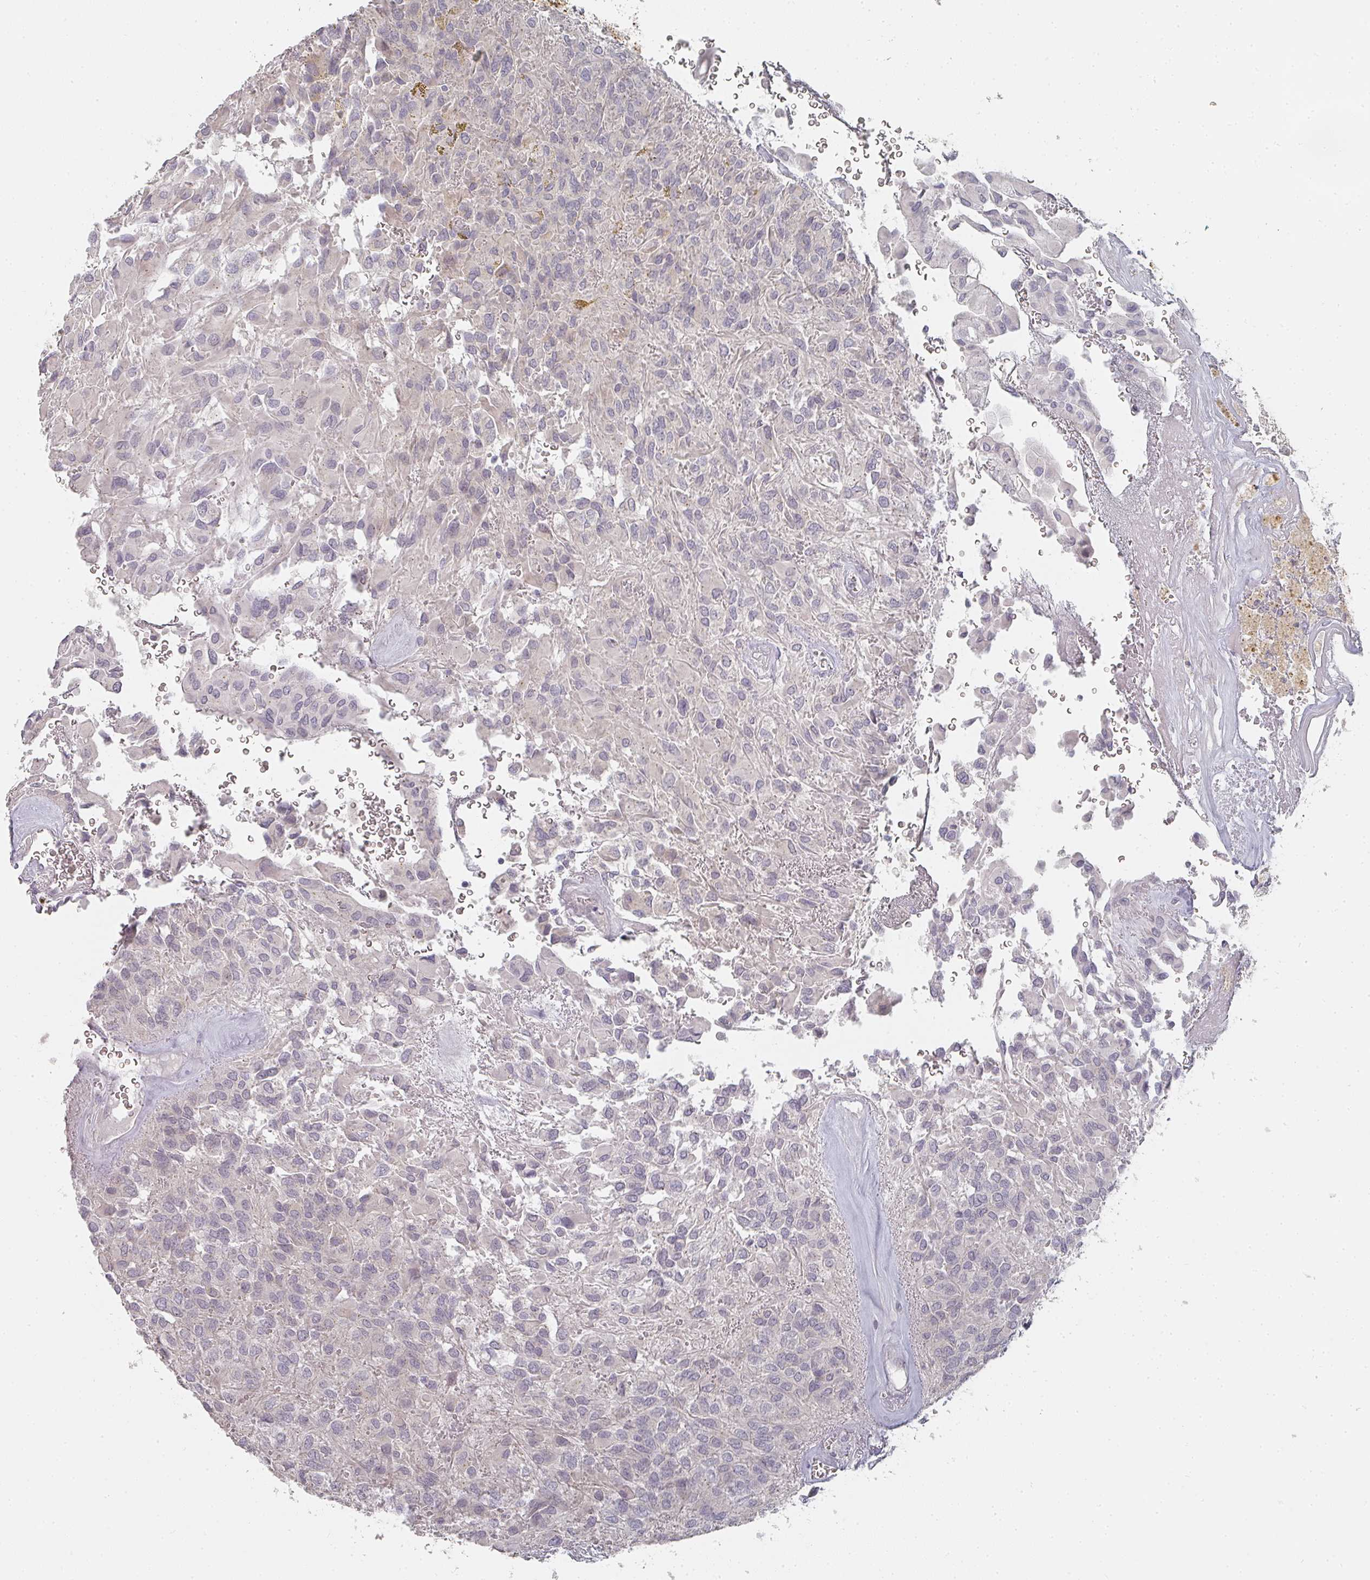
{"staining": {"intensity": "negative", "quantity": "none", "location": "none"}, "tissue": "glioma", "cell_type": "Tumor cells", "image_type": "cancer", "snomed": [{"axis": "morphology", "description": "Glioma, malignant, Low grade"}, {"axis": "topography", "description": "Brain"}], "caption": "Immunohistochemistry (IHC) micrograph of human malignant glioma (low-grade) stained for a protein (brown), which exhibits no expression in tumor cells.", "gene": "SHISA2", "patient": {"sex": "male", "age": 56}}